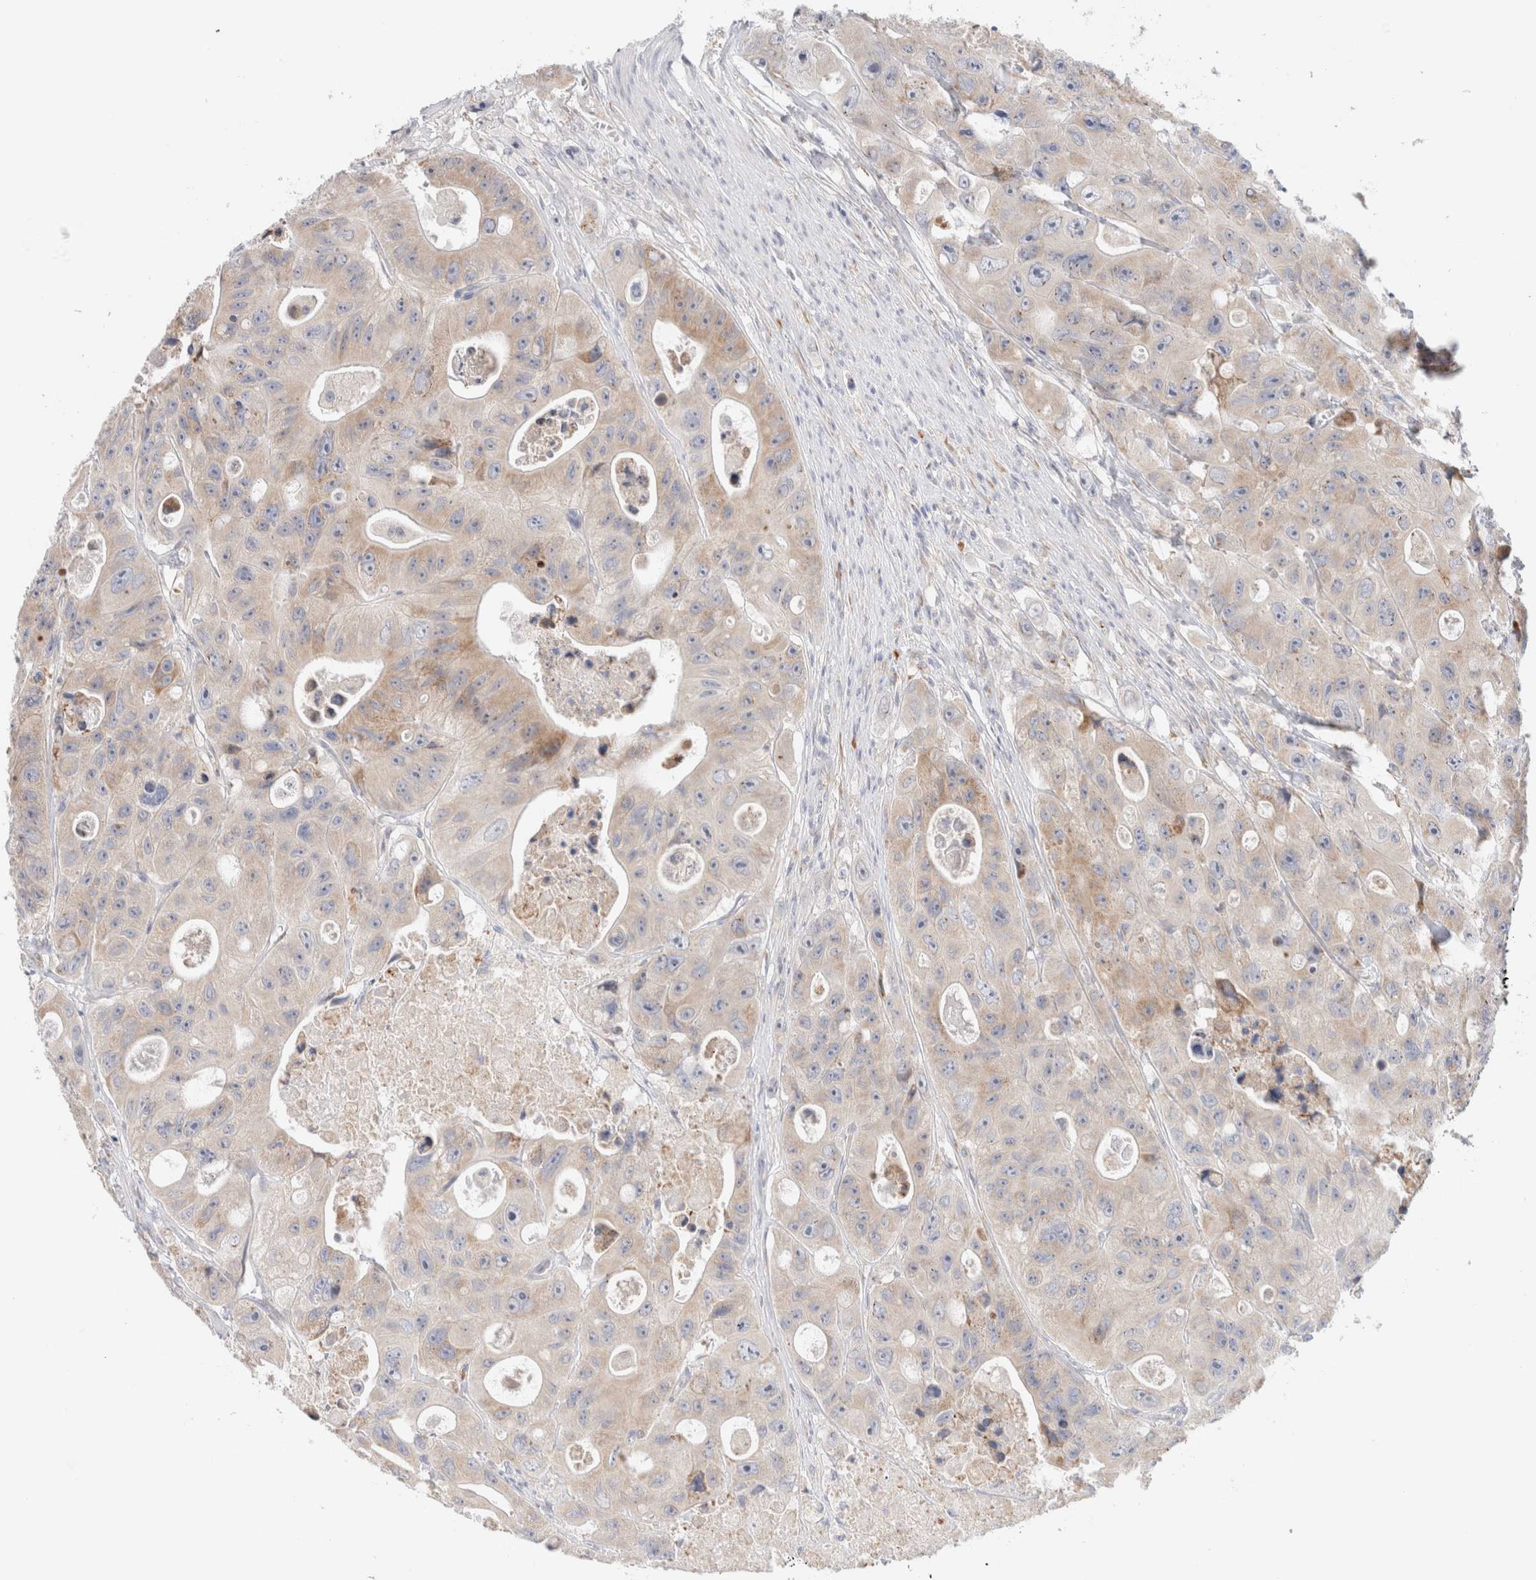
{"staining": {"intensity": "weak", "quantity": "25%-75%", "location": "cytoplasmic/membranous"}, "tissue": "colorectal cancer", "cell_type": "Tumor cells", "image_type": "cancer", "snomed": [{"axis": "morphology", "description": "Adenocarcinoma, NOS"}, {"axis": "topography", "description": "Colon"}], "caption": "Immunohistochemical staining of colorectal cancer (adenocarcinoma) displays low levels of weak cytoplasmic/membranous staining in approximately 25%-75% of tumor cells.", "gene": "GADD45G", "patient": {"sex": "female", "age": 46}}